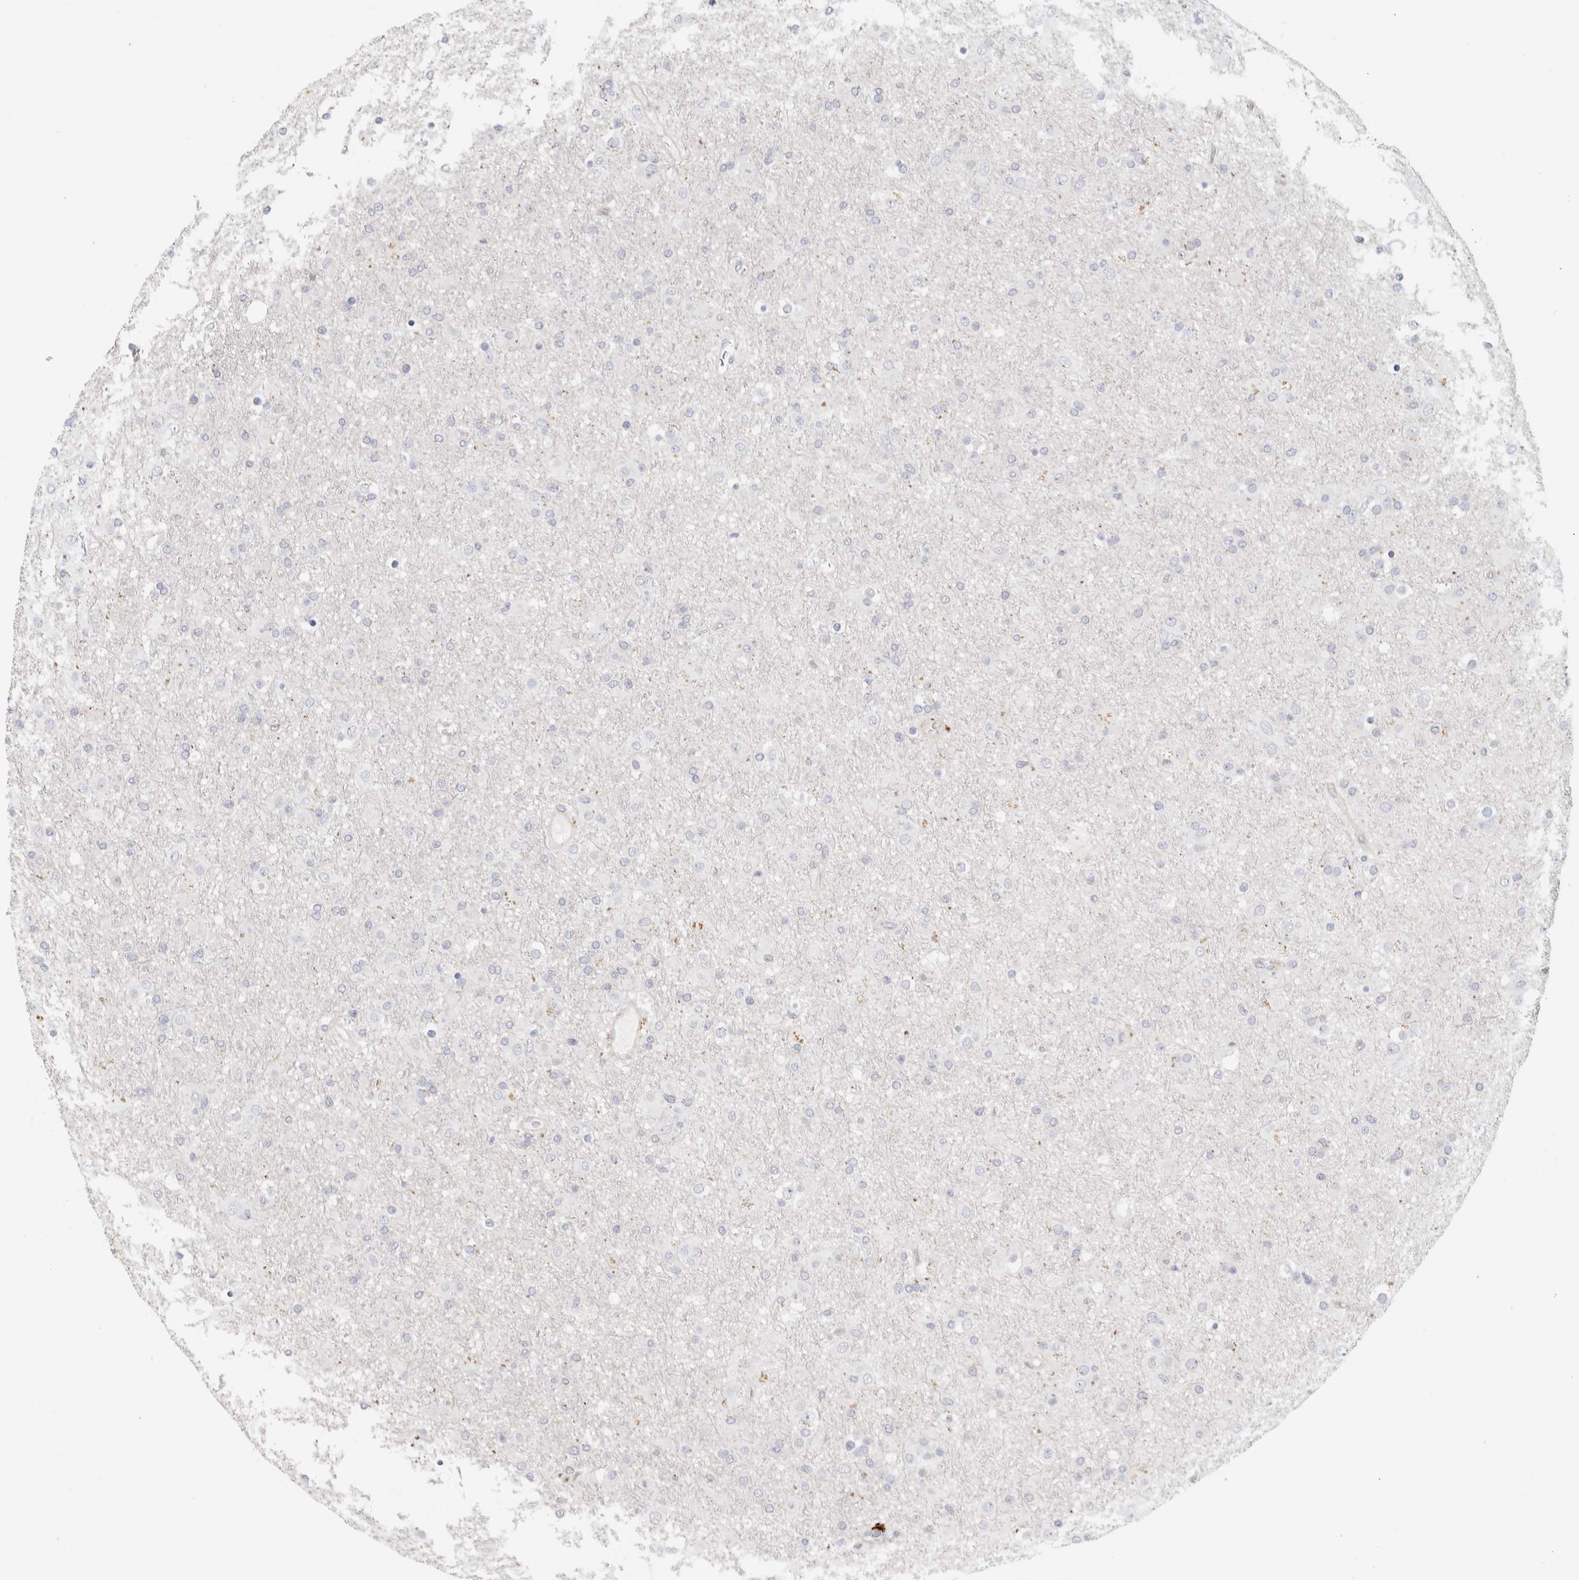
{"staining": {"intensity": "negative", "quantity": "none", "location": "none"}, "tissue": "glioma", "cell_type": "Tumor cells", "image_type": "cancer", "snomed": [{"axis": "morphology", "description": "Glioma, malignant, Low grade"}, {"axis": "topography", "description": "Brain"}], "caption": "This image is of glioma stained with immunohistochemistry to label a protein in brown with the nuclei are counter-stained blue. There is no positivity in tumor cells.", "gene": "AFP", "patient": {"sex": "male", "age": 65}}